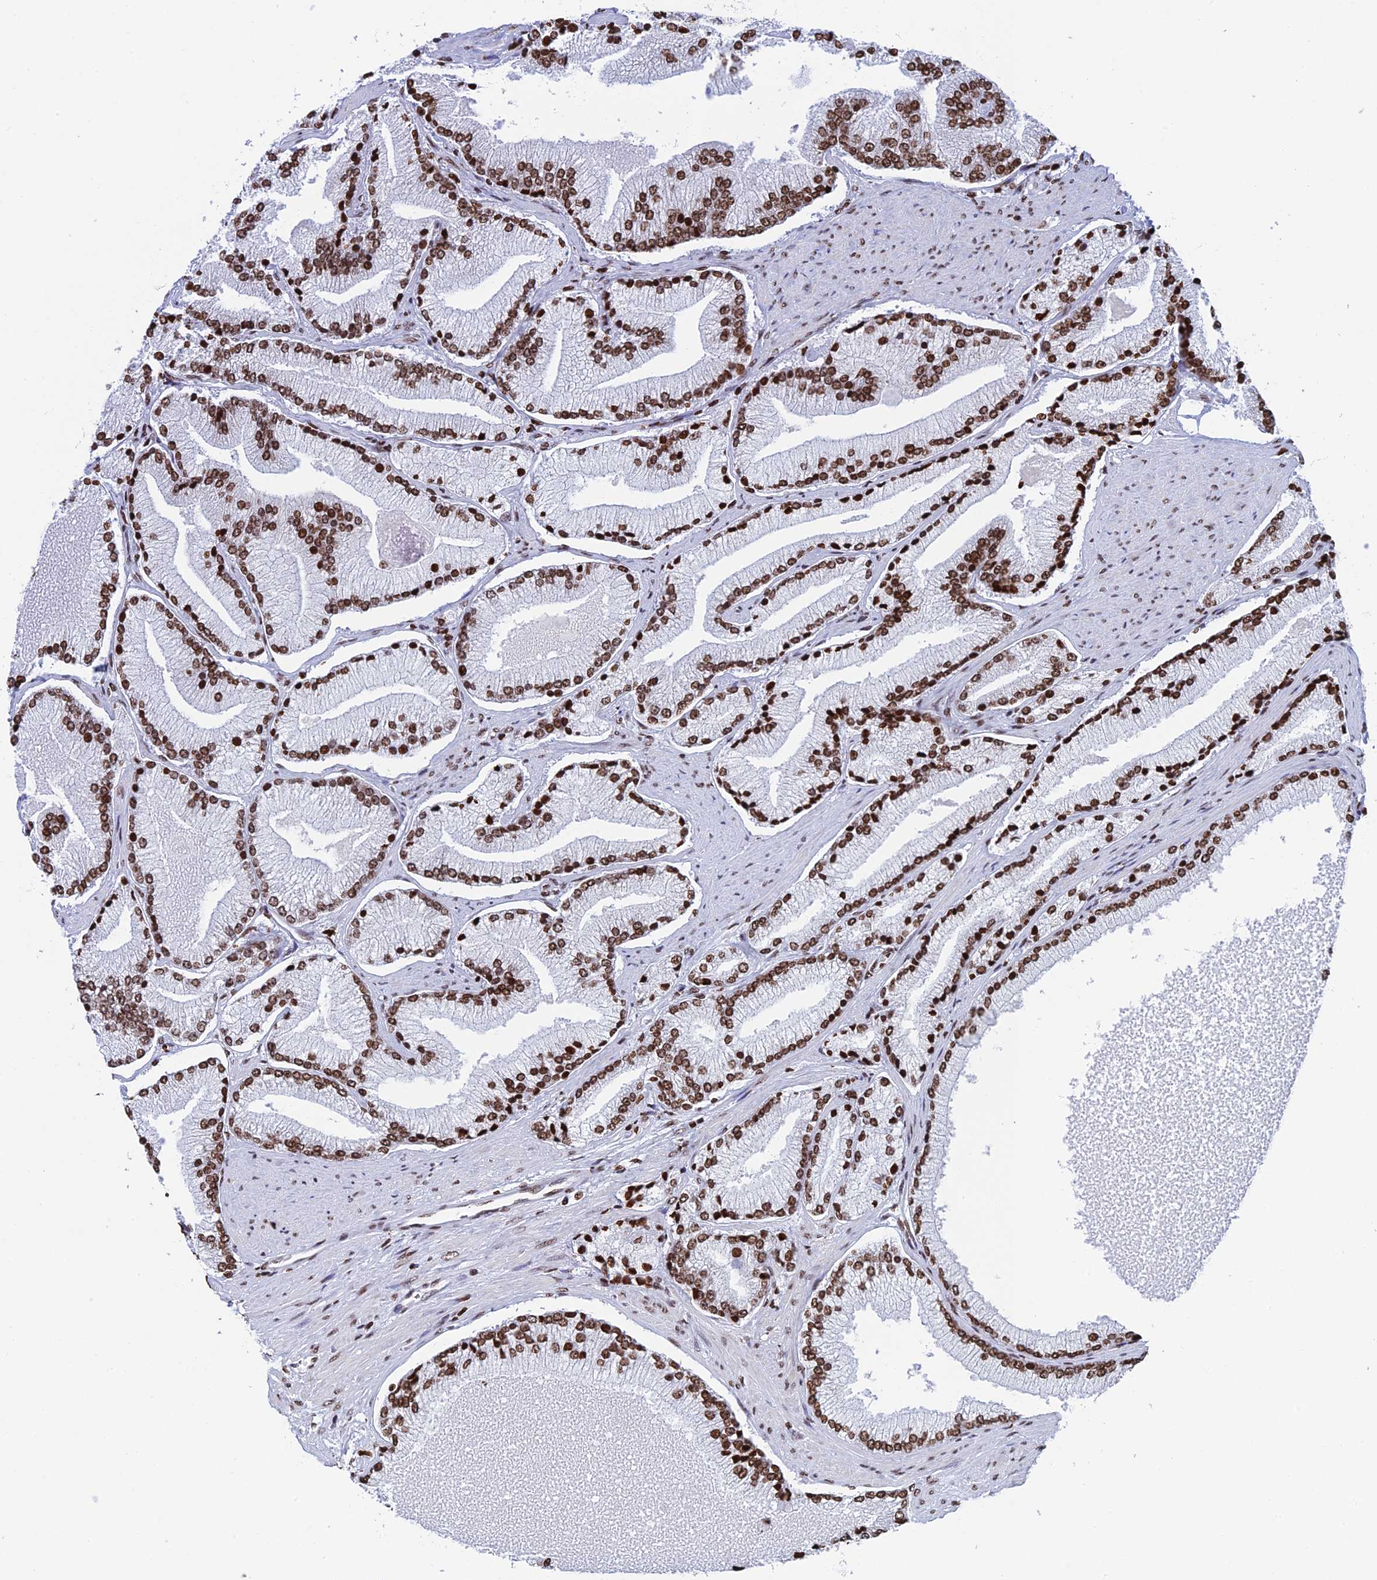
{"staining": {"intensity": "moderate", "quantity": ">75%", "location": "nuclear"}, "tissue": "prostate cancer", "cell_type": "Tumor cells", "image_type": "cancer", "snomed": [{"axis": "morphology", "description": "Adenocarcinoma, High grade"}, {"axis": "topography", "description": "Prostate"}], "caption": "This is an image of IHC staining of high-grade adenocarcinoma (prostate), which shows moderate expression in the nuclear of tumor cells.", "gene": "RPAP1", "patient": {"sex": "male", "age": 67}}